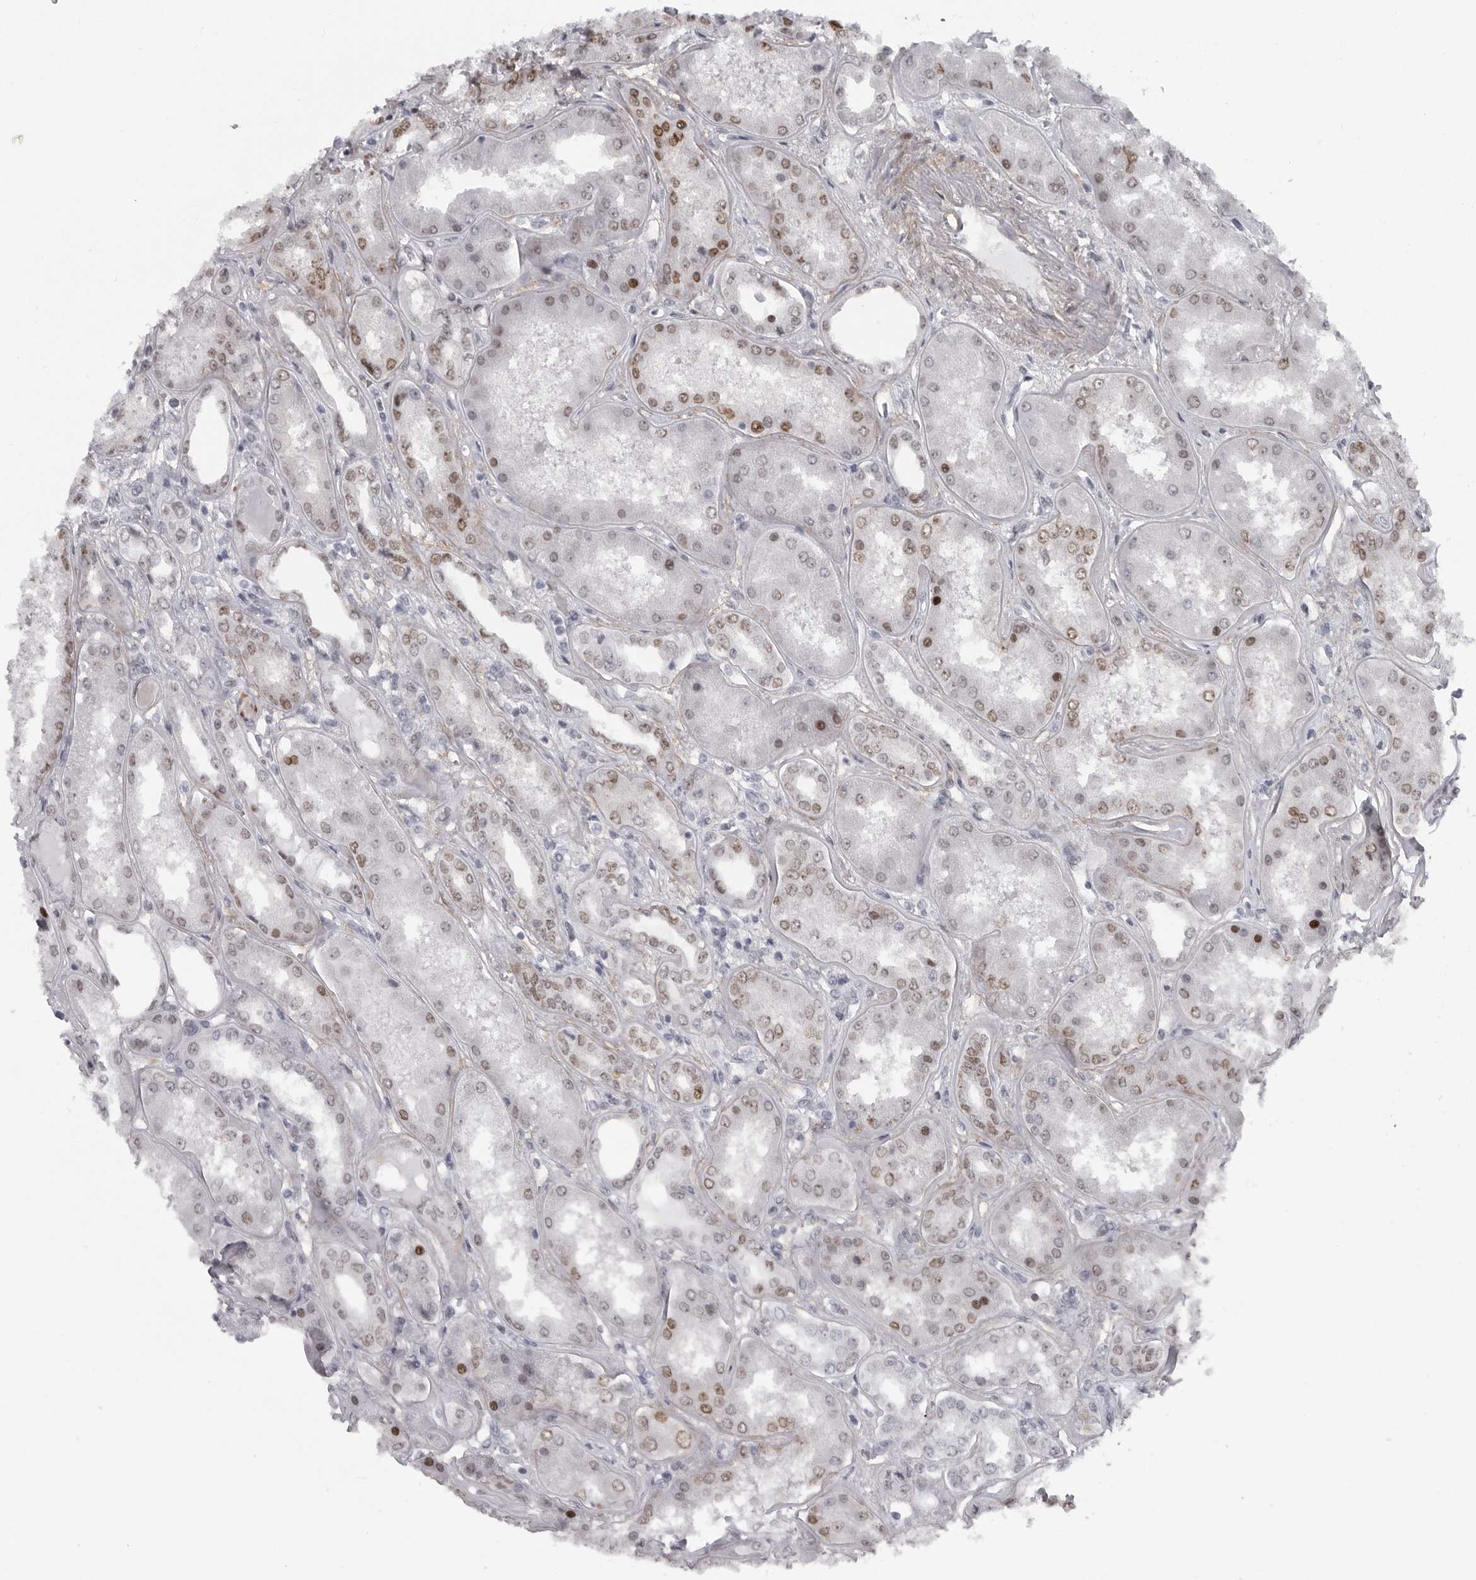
{"staining": {"intensity": "moderate", "quantity": "25%-75%", "location": "nuclear"}, "tissue": "kidney", "cell_type": "Cells in glomeruli", "image_type": "normal", "snomed": [{"axis": "morphology", "description": "Normal tissue, NOS"}, {"axis": "topography", "description": "Kidney"}], "caption": "Kidney stained for a protein demonstrates moderate nuclear positivity in cells in glomeruli.", "gene": "HMGN3", "patient": {"sex": "female", "age": 56}}